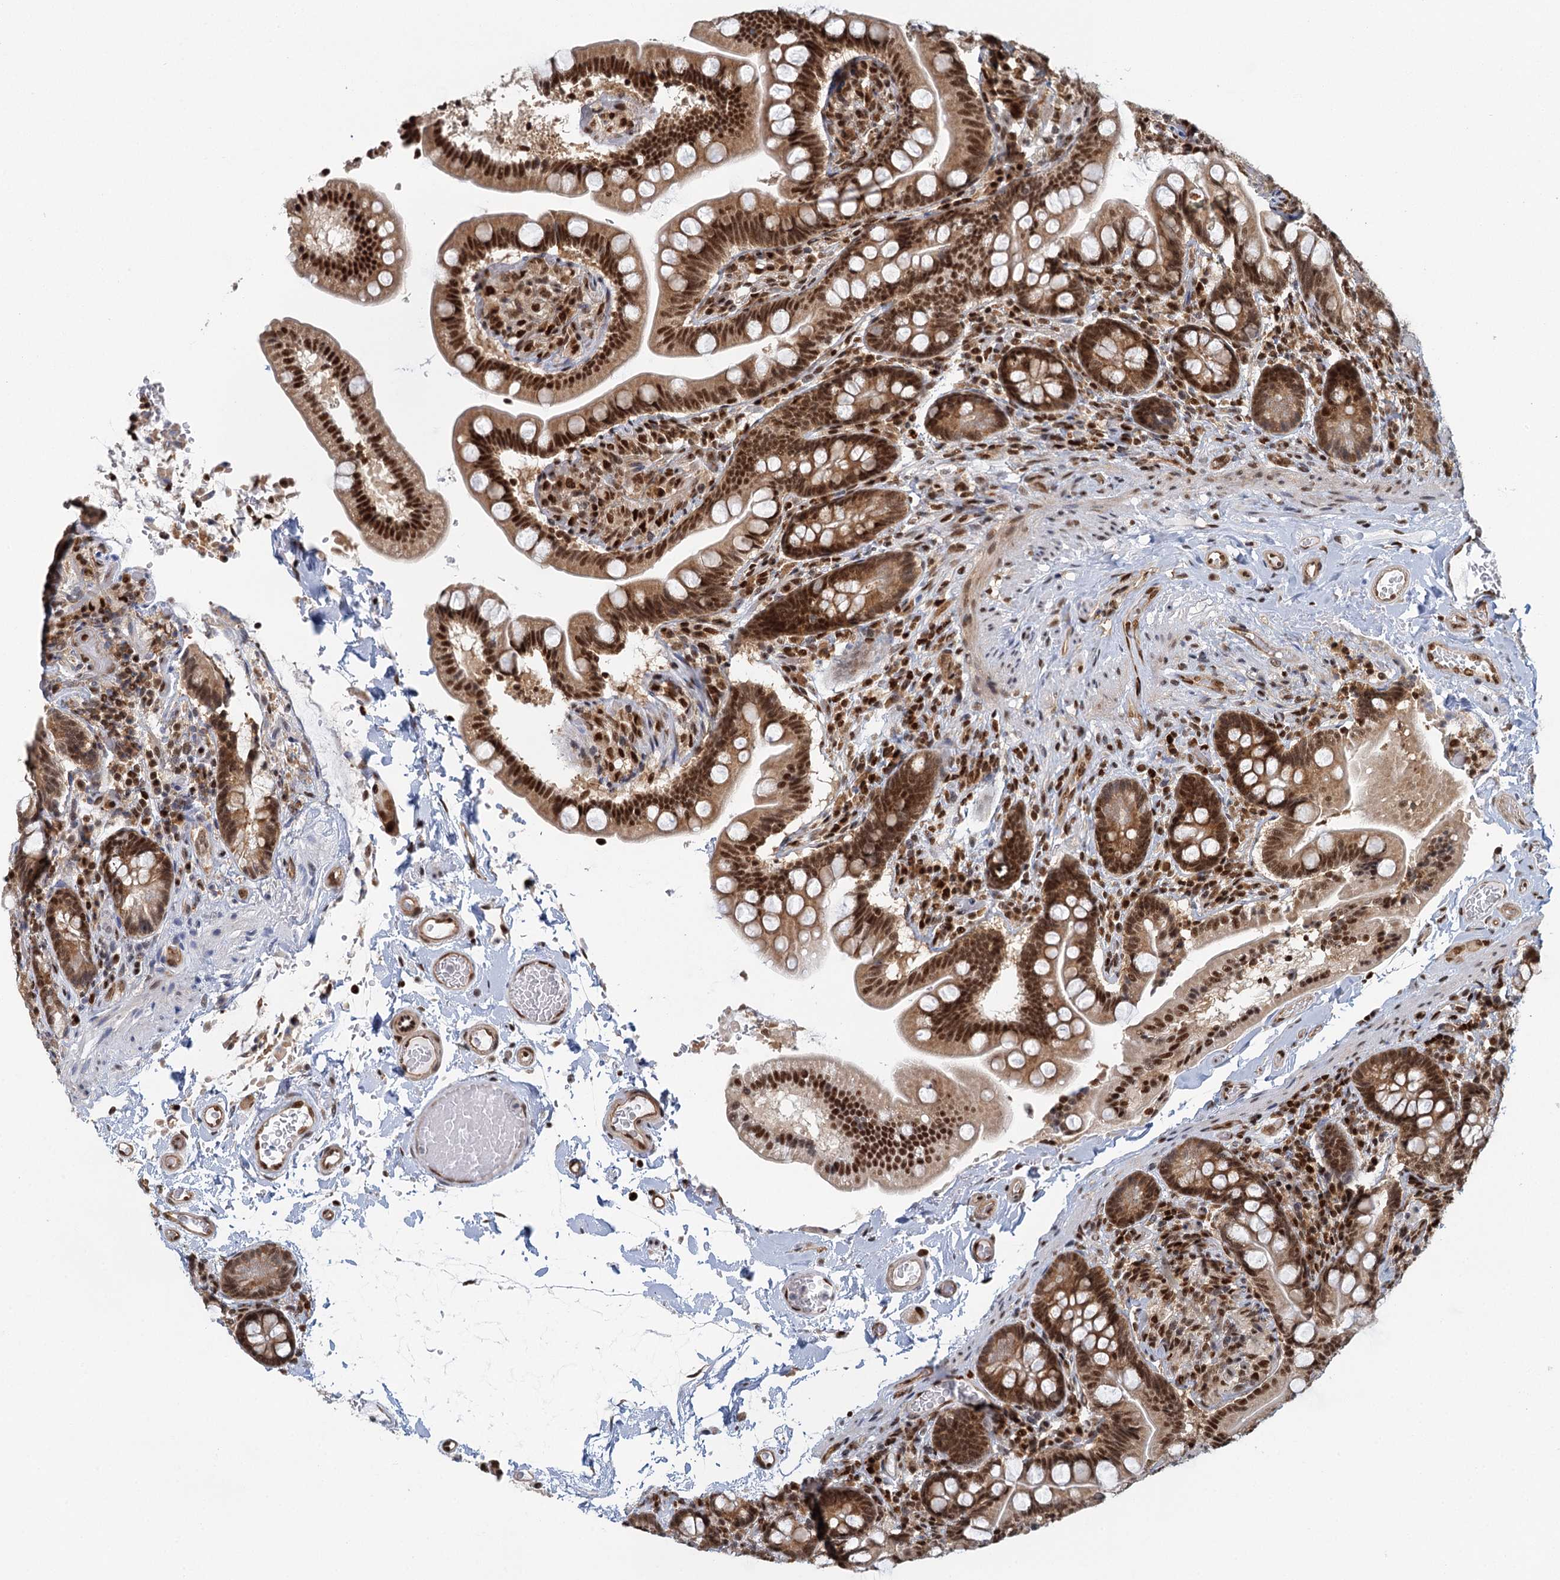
{"staining": {"intensity": "strong", "quantity": ">75%", "location": "cytoplasmic/membranous,nuclear"}, "tissue": "small intestine", "cell_type": "Glandular cells", "image_type": "normal", "snomed": [{"axis": "morphology", "description": "Normal tissue, NOS"}, {"axis": "topography", "description": "Small intestine"}], "caption": "The immunohistochemical stain highlights strong cytoplasmic/membranous,nuclear positivity in glandular cells of unremarkable small intestine. (DAB (3,3'-diaminobenzidine) IHC with brightfield microscopy, high magnification).", "gene": "GPATCH11", "patient": {"sex": "female", "age": 64}}